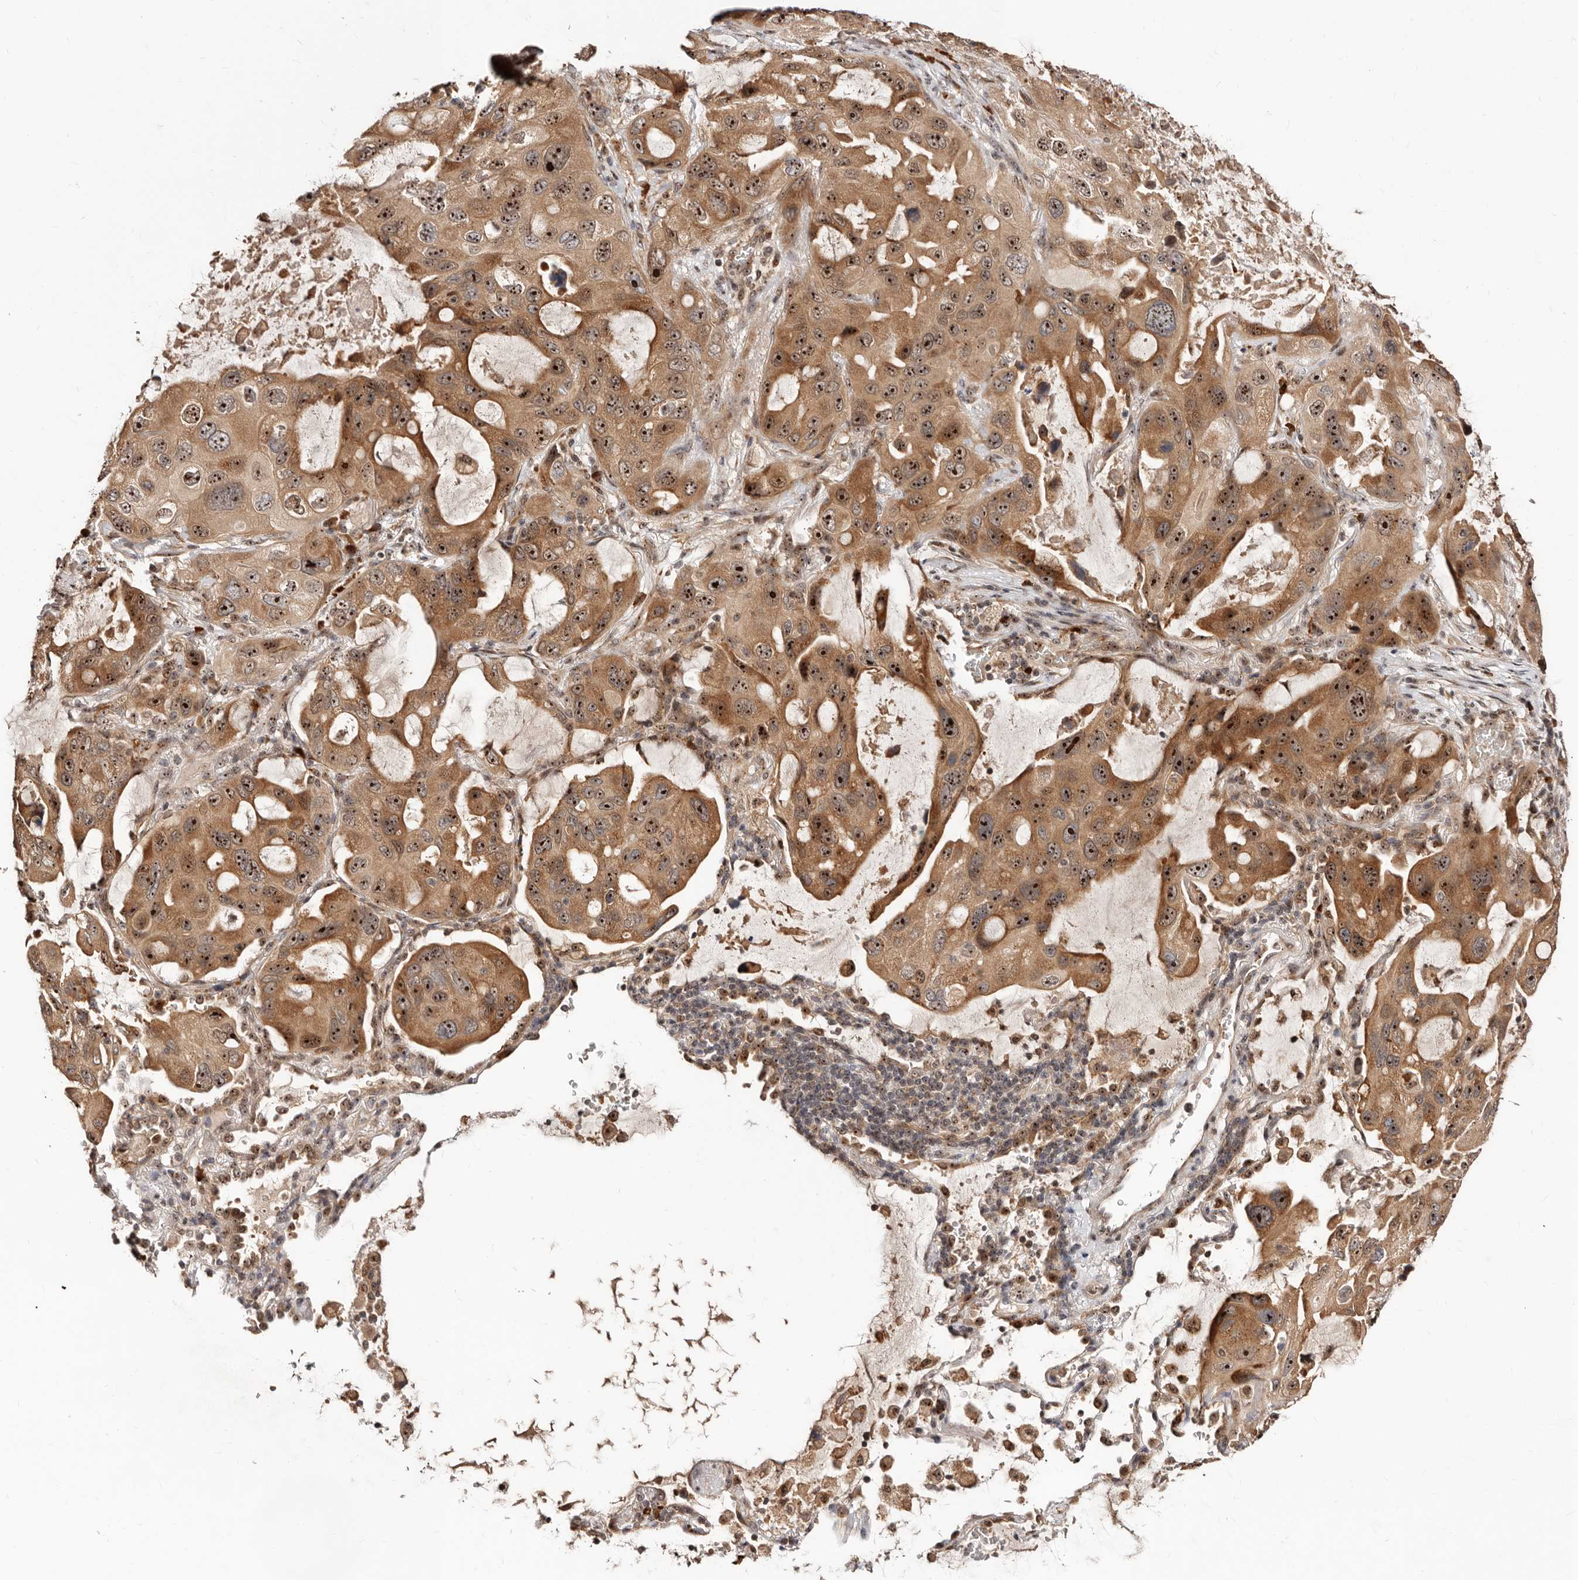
{"staining": {"intensity": "strong", "quantity": "25%-75%", "location": "cytoplasmic/membranous,nuclear"}, "tissue": "lung cancer", "cell_type": "Tumor cells", "image_type": "cancer", "snomed": [{"axis": "morphology", "description": "Squamous cell carcinoma, NOS"}, {"axis": "topography", "description": "Lung"}], "caption": "Immunohistochemistry (IHC) image of squamous cell carcinoma (lung) stained for a protein (brown), which displays high levels of strong cytoplasmic/membranous and nuclear expression in approximately 25%-75% of tumor cells.", "gene": "APOL6", "patient": {"sex": "female", "age": 73}}